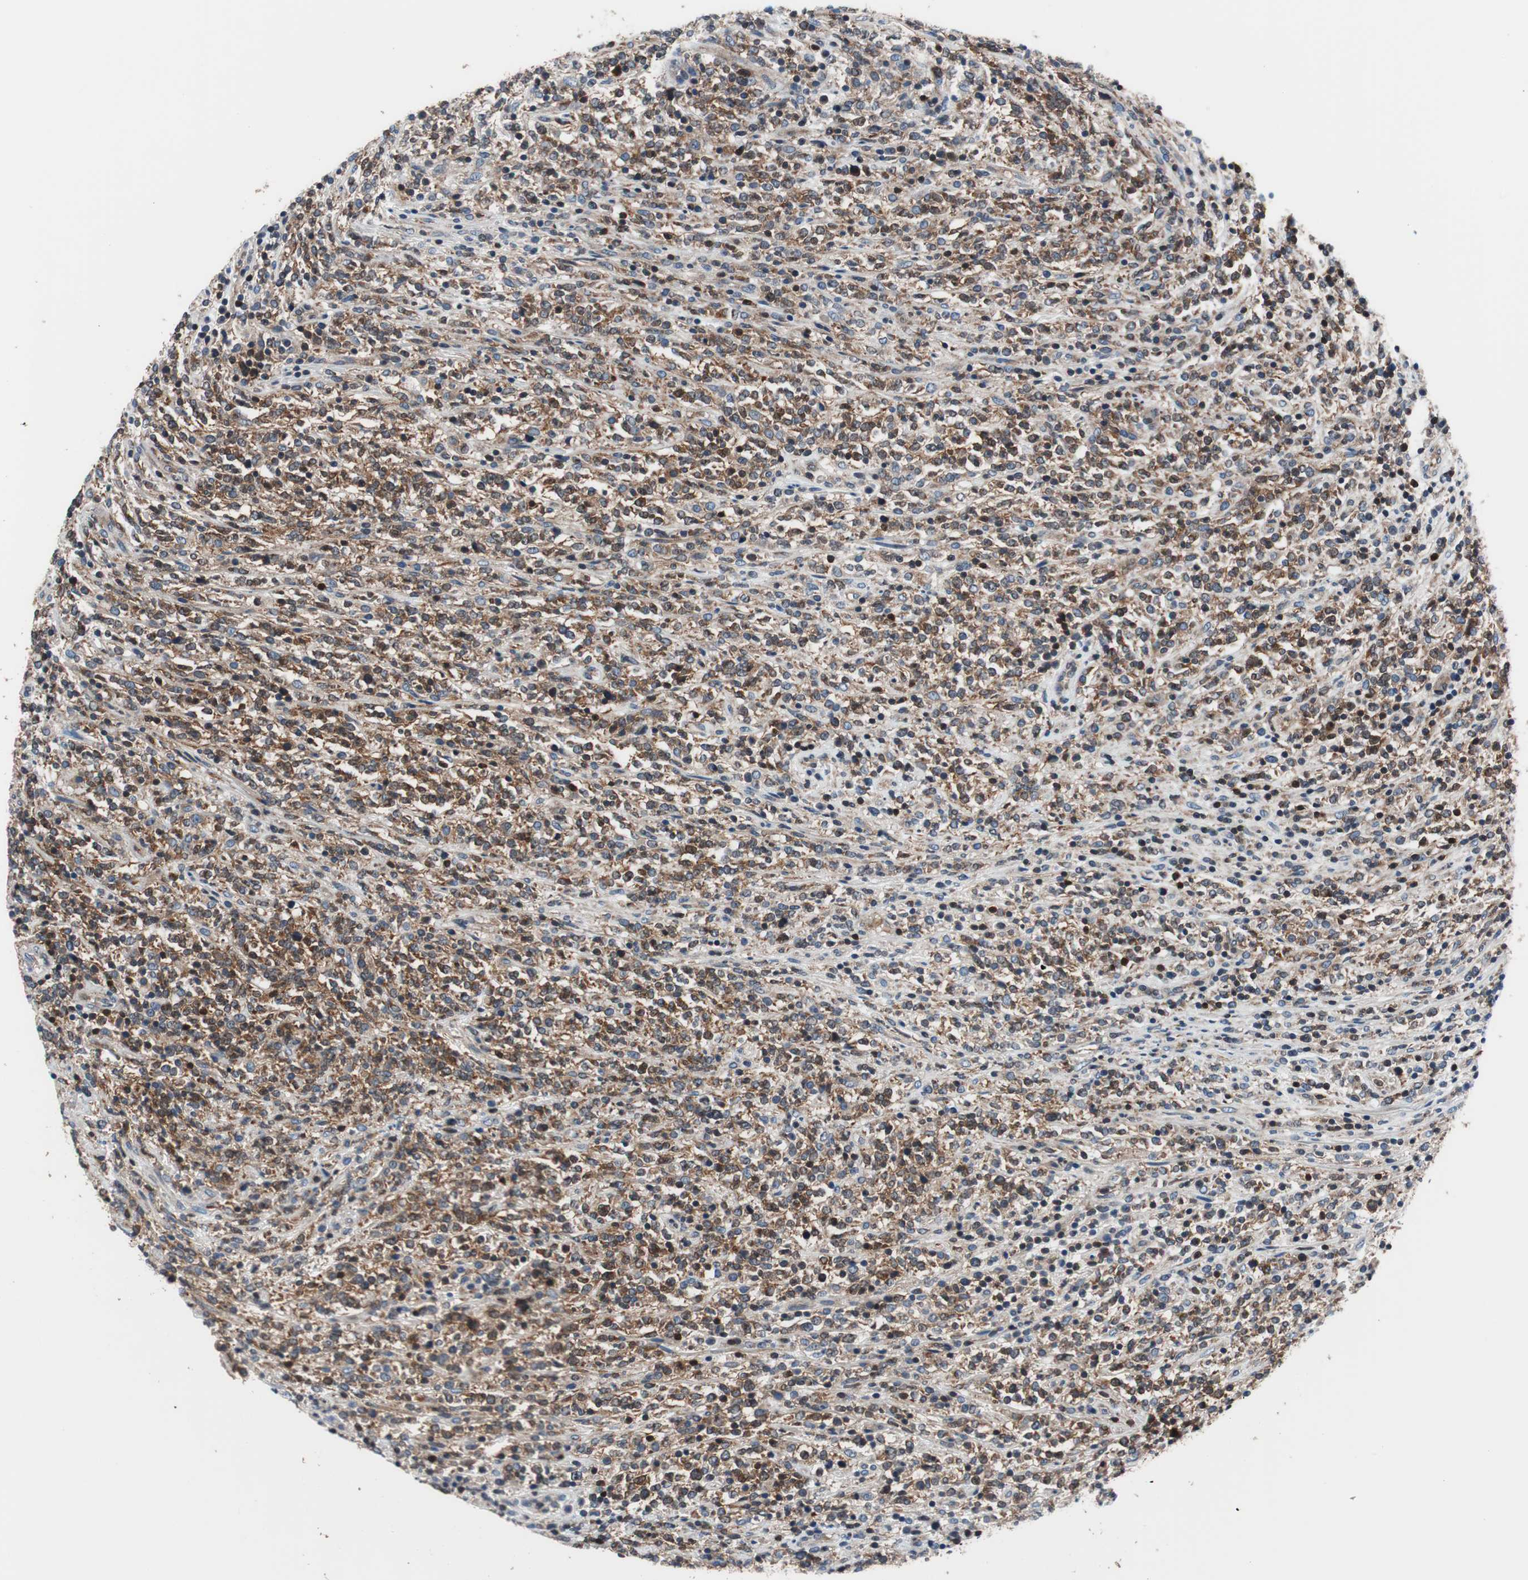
{"staining": {"intensity": "strong", "quantity": "<25%", "location": "cytoplasmic/membranous,nuclear"}, "tissue": "lymphoma", "cell_type": "Tumor cells", "image_type": "cancer", "snomed": [{"axis": "morphology", "description": "Malignant lymphoma, non-Hodgkin's type, High grade"}, {"axis": "topography", "description": "Soft tissue"}], "caption": "IHC staining of lymphoma, which exhibits medium levels of strong cytoplasmic/membranous and nuclear staining in approximately <25% of tumor cells indicating strong cytoplasmic/membranous and nuclear protein staining. The staining was performed using DAB (3,3'-diaminobenzidine) (brown) for protein detection and nuclei were counterstained in hematoxylin (blue).", "gene": "PRDX2", "patient": {"sex": "male", "age": 18}}